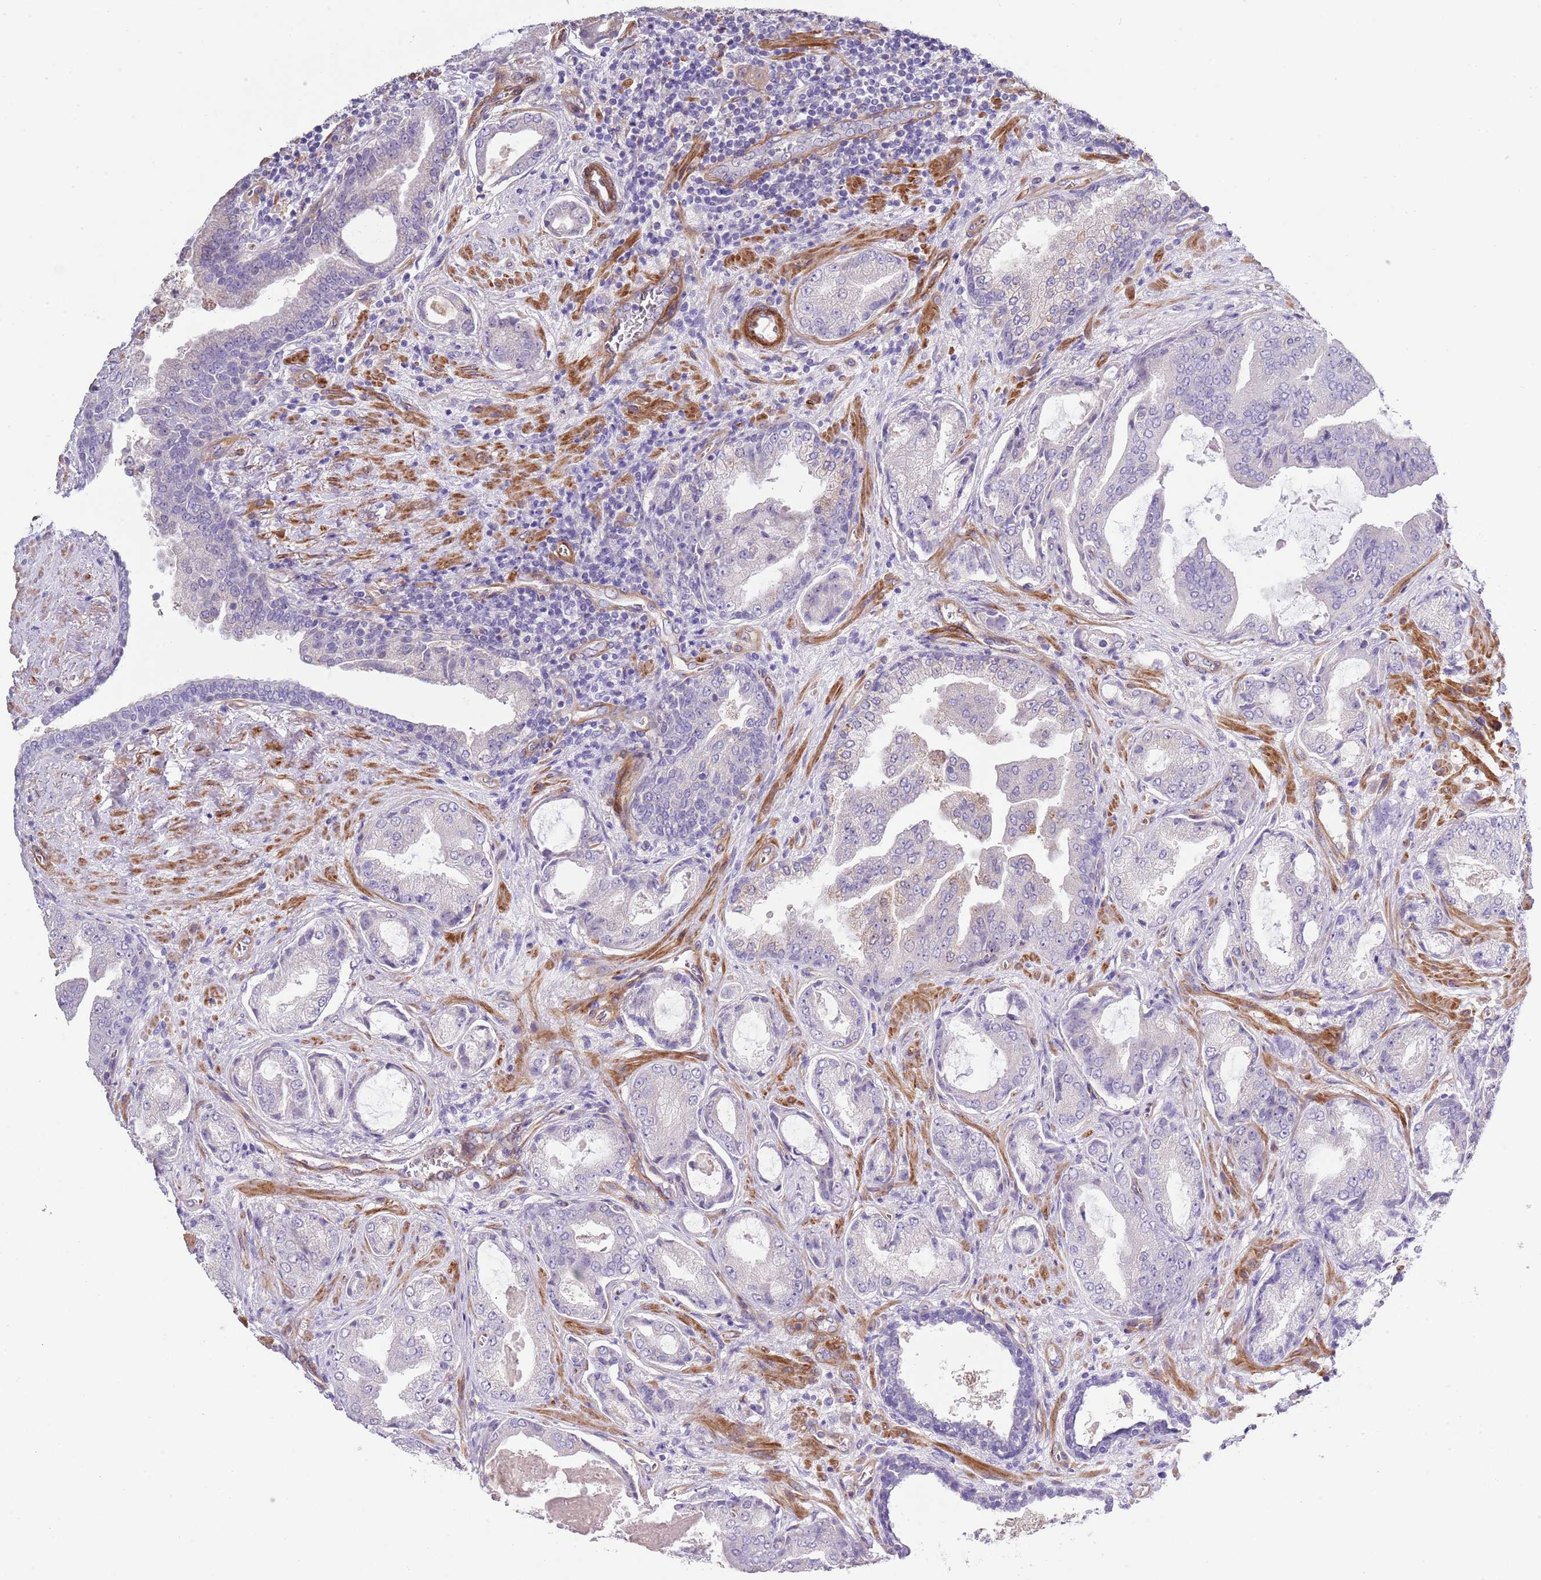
{"staining": {"intensity": "negative", "quantity": "none", "location": "none"}, "tissue": "prostate cancer", "cell_type": "Tumor cells", "image_type": "cancer", "snomed": [{"axis": "morphology", "description": "Adenocarcinoma, High grade"}, {"axis": "topography", "description": "Prostate"}], "caption": "Human prostate adenocarcinoma (high-grade) stained for a protein using immunohistochemistry demonstrates no expression in tumor cells.", "gene": "TINAGL1", "patient": {"sex": "male", "age": 68}}